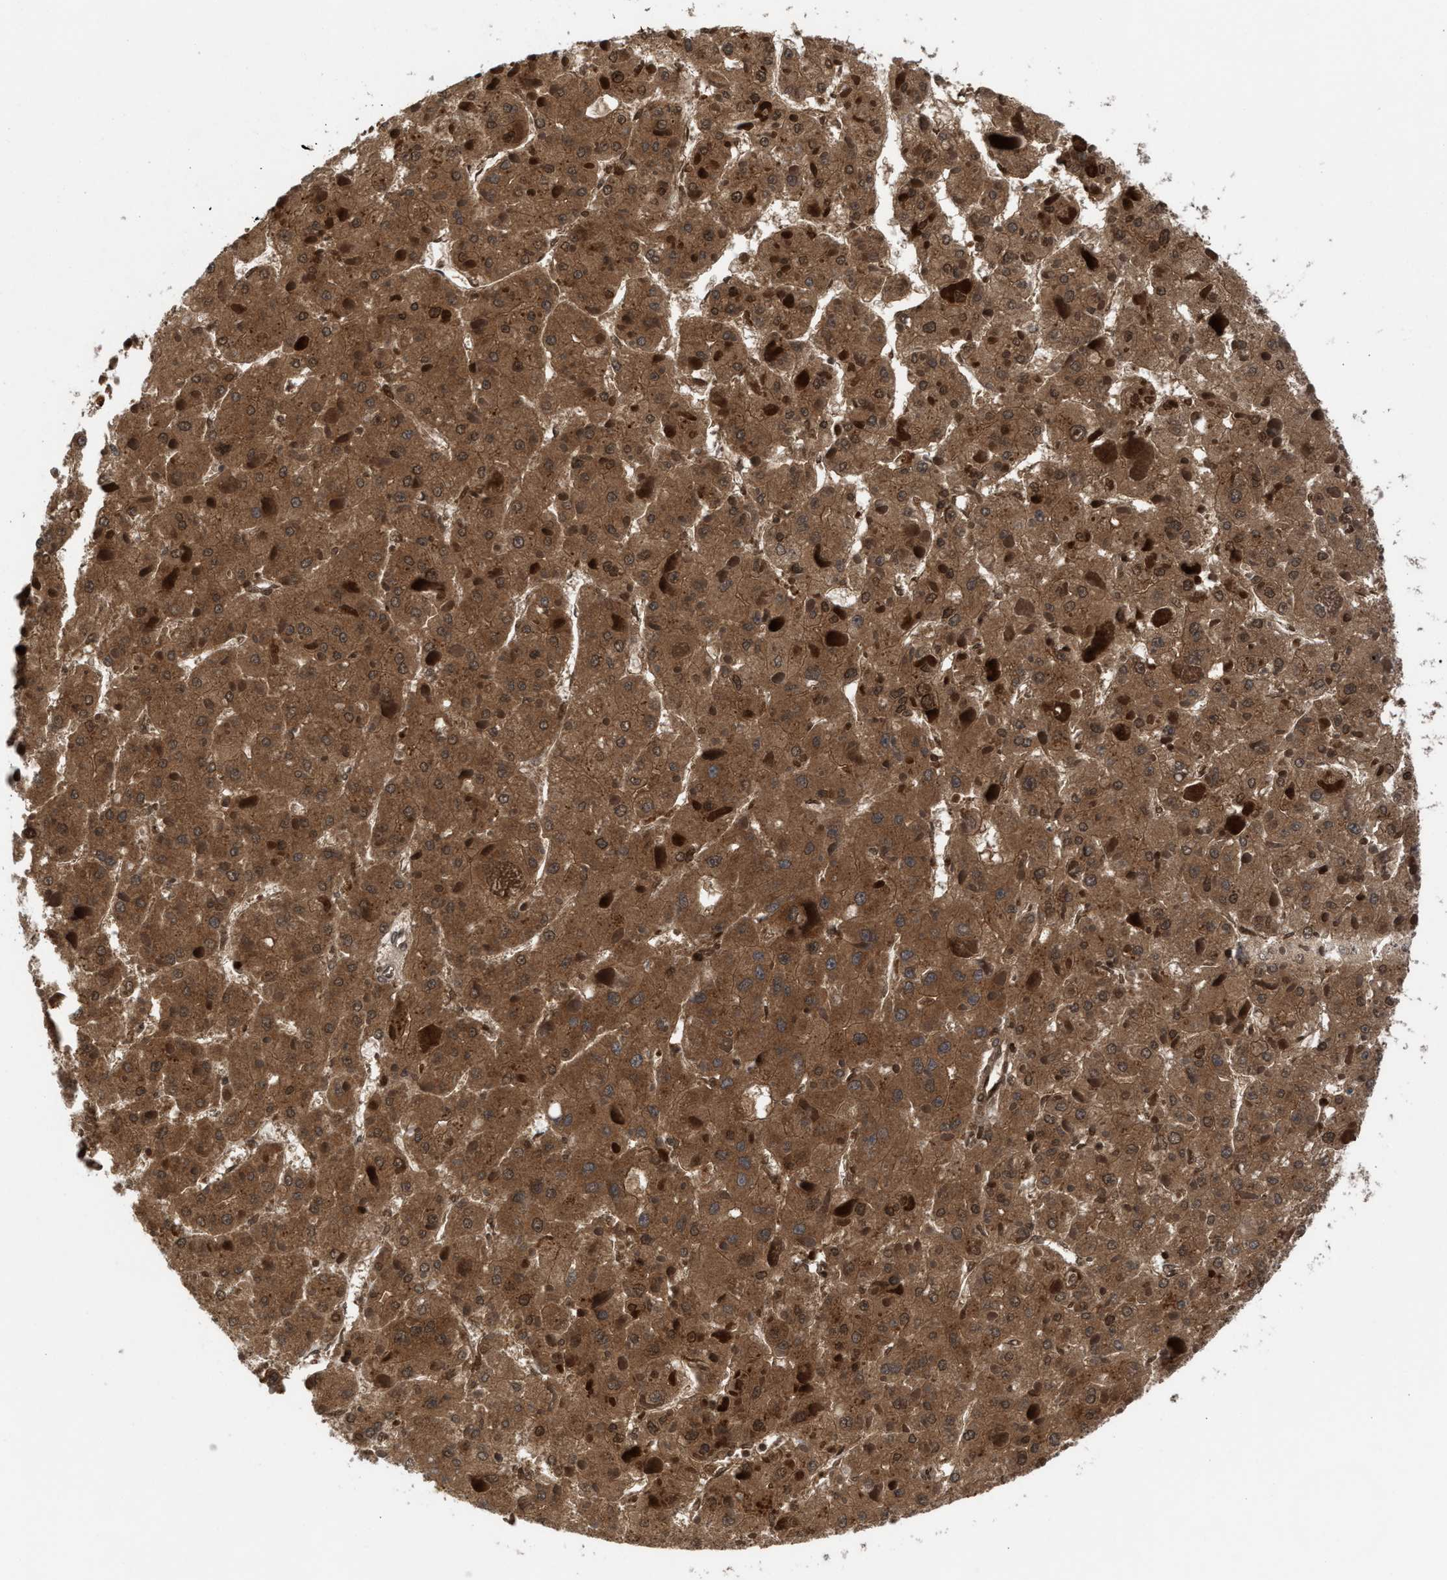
{"staining": {"intensity": "moderate", "quantity": ">75%", "location": "cytoplasmic/membranous,nuclear"}, "tissue": "liver cancer", "cell_type": "Tumor cells", "image_type": "cancer", "snomed": [{"axis": "morphology", "description": "Carcinoma, Hepatocellular, NOS"}, {"axis": "topography", "description": "Liver"}], "caption": "About >75% of tumor cells in human hepatocellular carcinoma (liver) show moderate cytoplasmic/membranous and nuclear protein staining as visualized by brown immunohistochemical staining.", "gene": "C9orf78", "patient": {"sex": "female", "age": 73}}